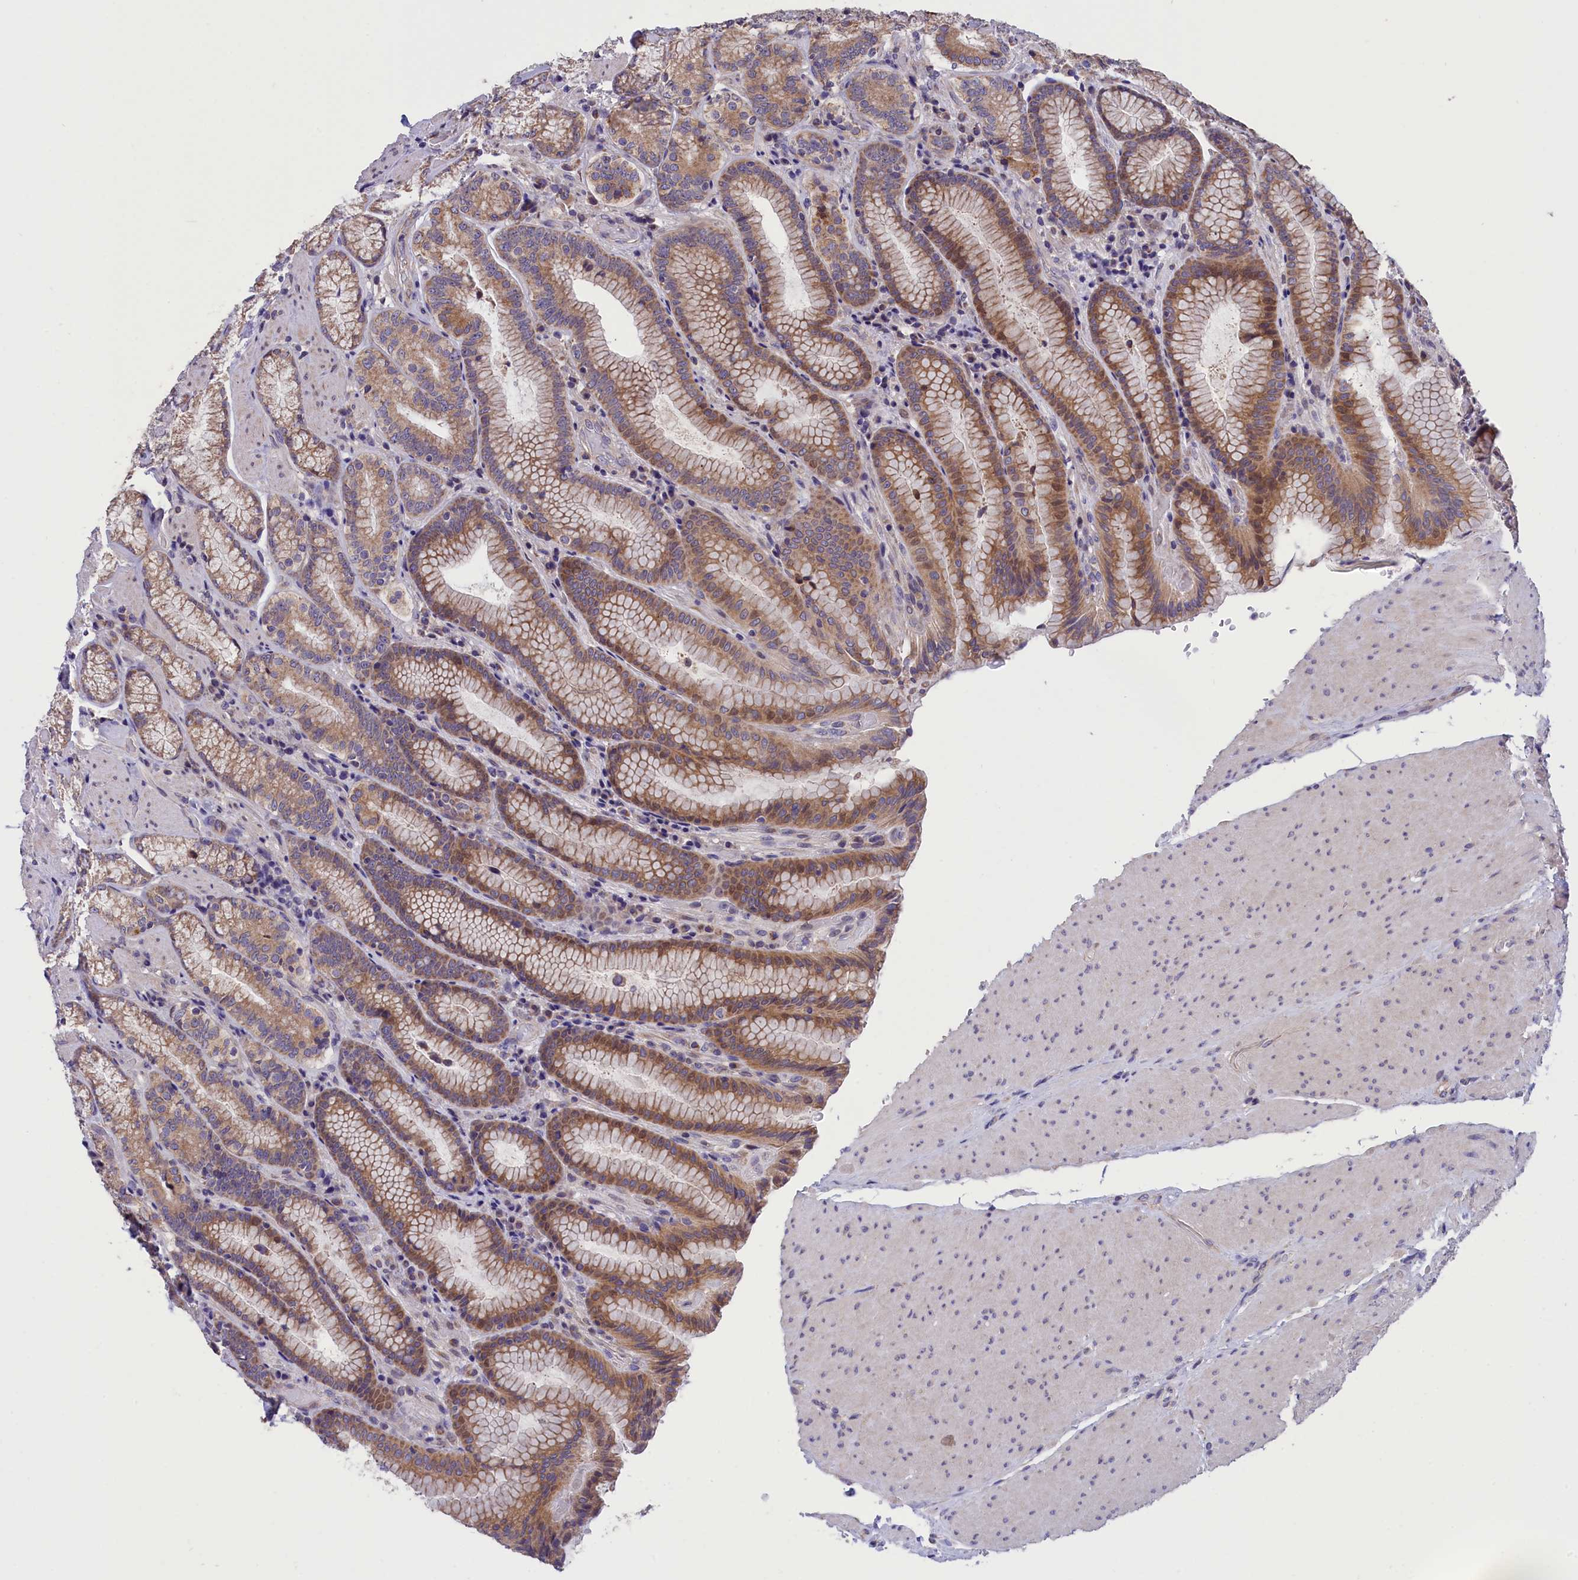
{"staining": {"intensity": "moderate", "quantity": "25%-75%", "location": "cytoplasmic/membranous"}, "tissue": "stomach", "cell_type": "Glandular cells", "image_type": "normal", "snomed": [{"axis": "morphology", "description": "Normal tissue, NOS"}, {"axis": "topography", "description": "Stomach, upper"}, {"axis": "topography", "description": "Stomach, lower"}], "caption": "Immunohistochemical staining of unremarkable human stomach demonstrates medium levels of moderate cytoplasmic/membranous positivity in approximately 25%-75% of glandular cells.", "gene": "CYP2U1", "patient": {"sex": "female", "age": 76}}